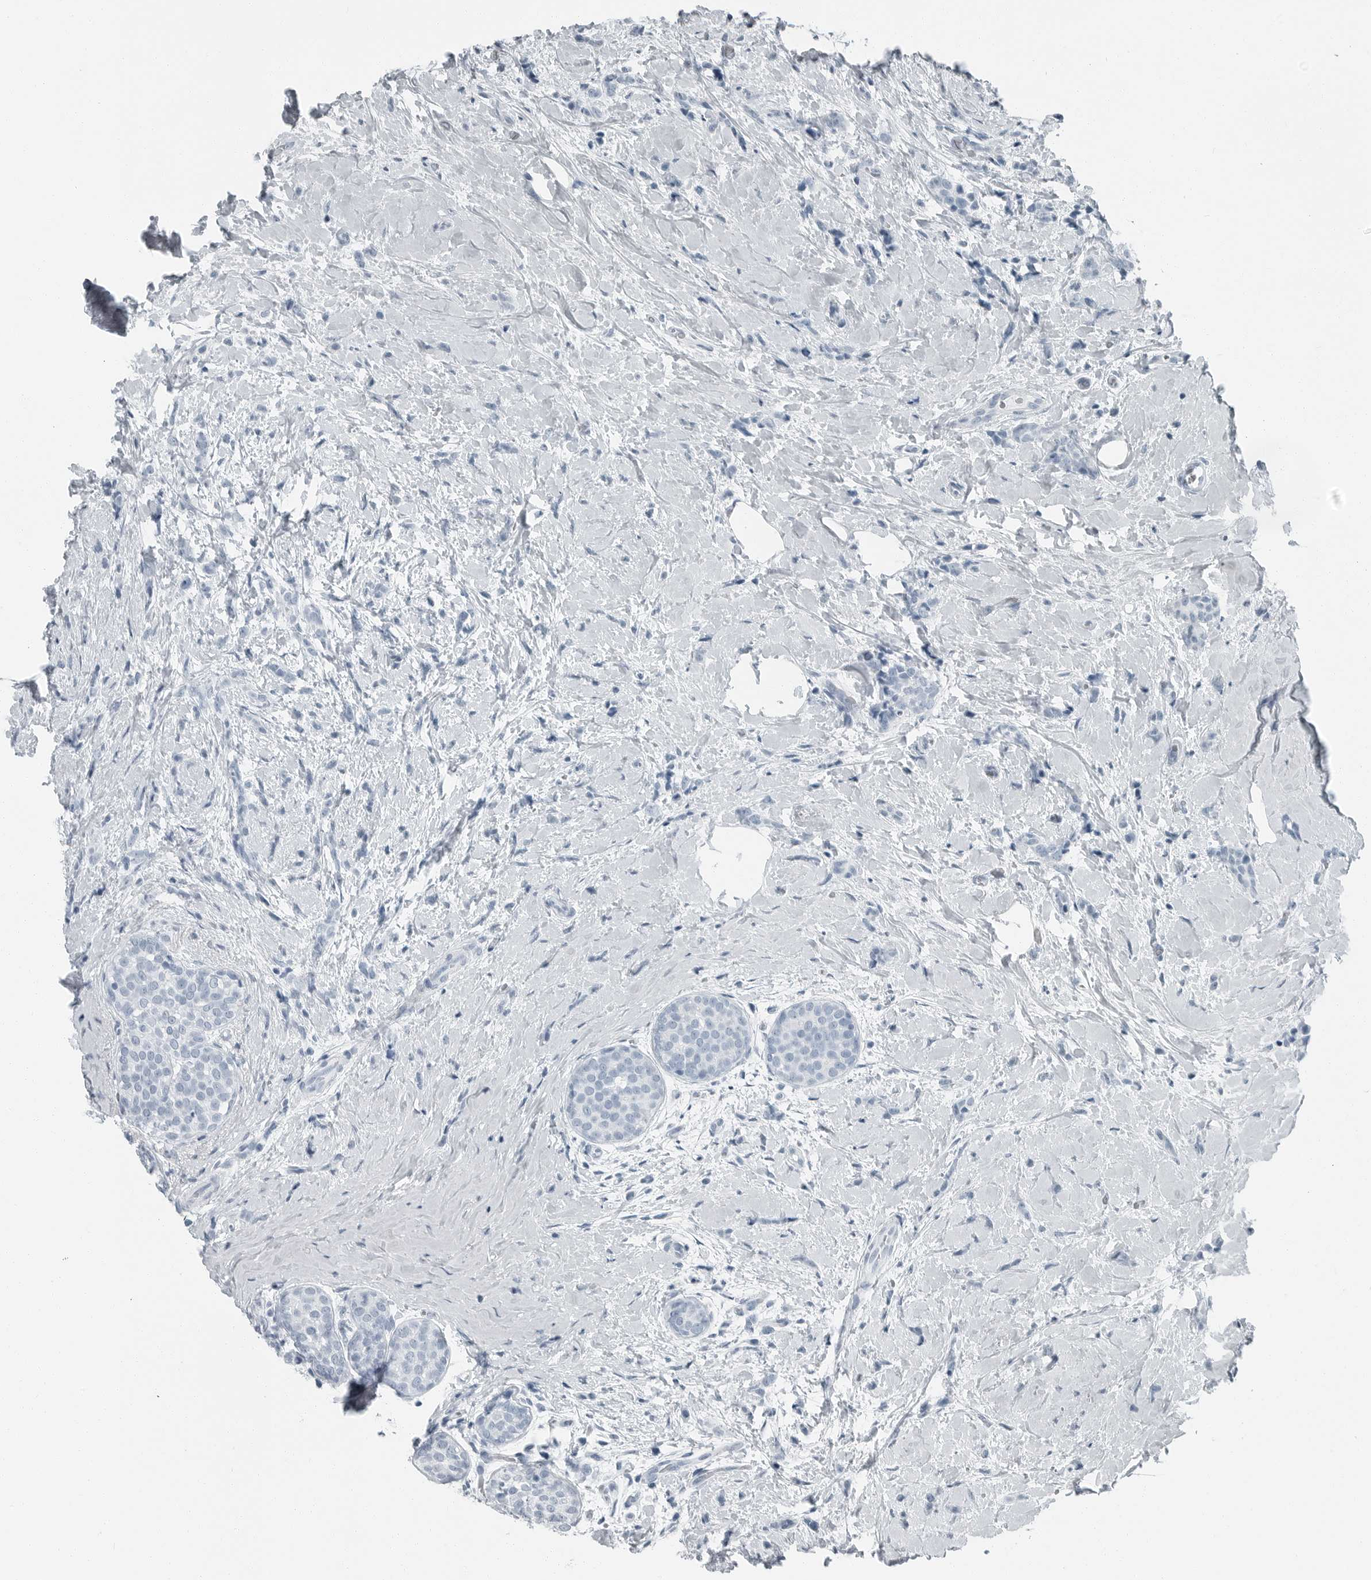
{"staining": {"intensity": "negative", "quantity": "none", "location": "none"}, "tissue": "breast cancer", "cell_type": "Tumor cells", "image_type": "cancer", "snomed": [{"axis": "morphology", "description": "Lobular carcinoma, in situ"}, {"axis": "morphology", "description": "Lobular carcinoma"}, {"axis": "topography", "description": "Breast"}], "caption": "An image of breast cancer stained for a protein exhibits no brown staining in tumor cells.", "gene": "ZPBP2", "patient": {"sex": "female", "age": 41}}